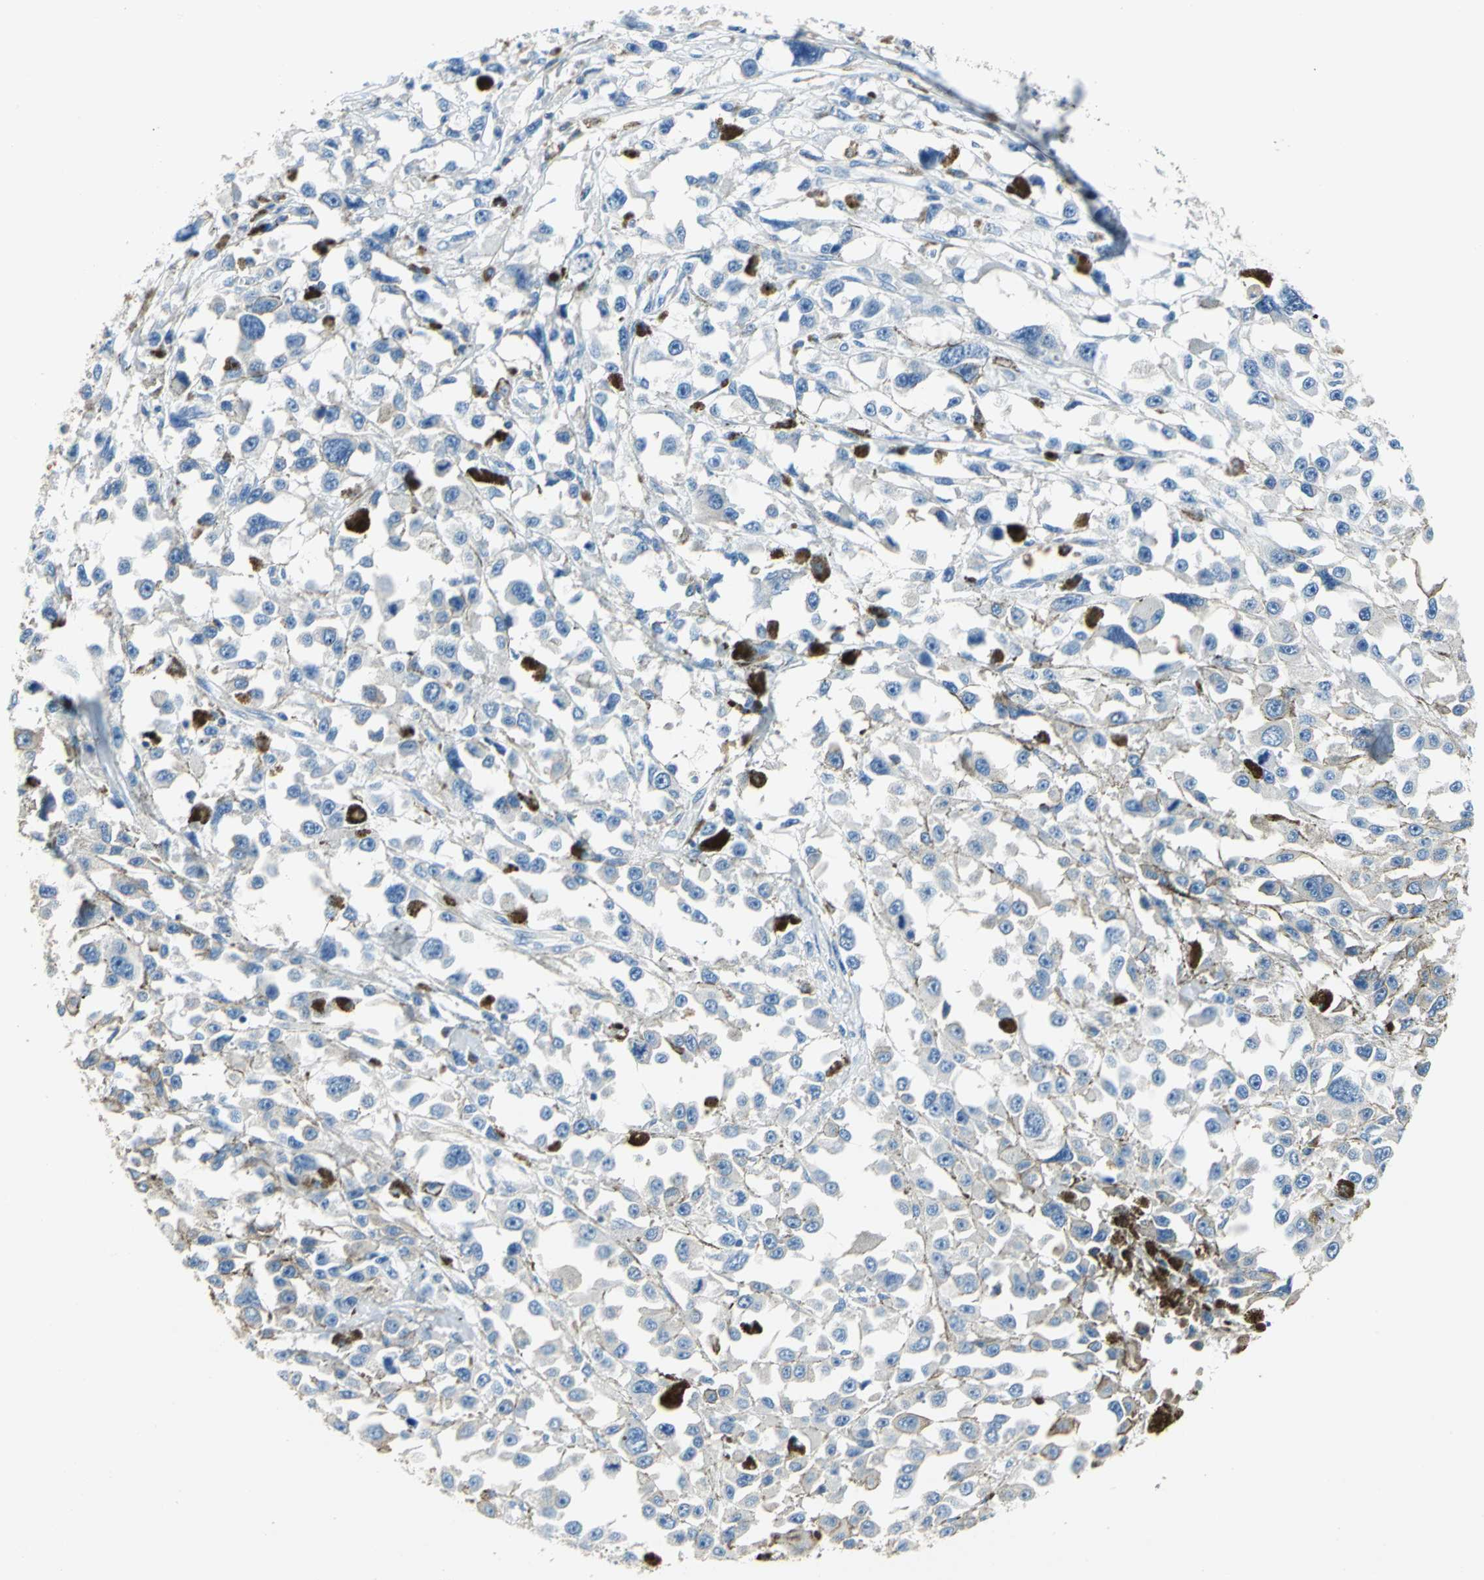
{"staining": {"intensity": "weak", "quantity": "<25%", "location": "cytoplasmic/membranous"}, "tissue": "melanoma", "cell_type": "Tumor cells", "image_type": "cancer", "snomed": [{"axis": "morphology", "description": "Malignant melanoma, Metastatic site"}, {"axis": "topography", "description": "Lymph node"}], "caption": "This is a photomicrograph of immunohistochemistry (IHC) staining of malignant melanoma (metastatic site), which shows no expression in tumor cells. (Stains: DAB (3,3'-diaminobenzidine) immunohistochemistry (IHC) with hematoxylin counter stain, Microscopy: brightfield microscopy at high magnification).", "gene": "SEPTIN6", "patient": {"sex": "male", "age": 59}}